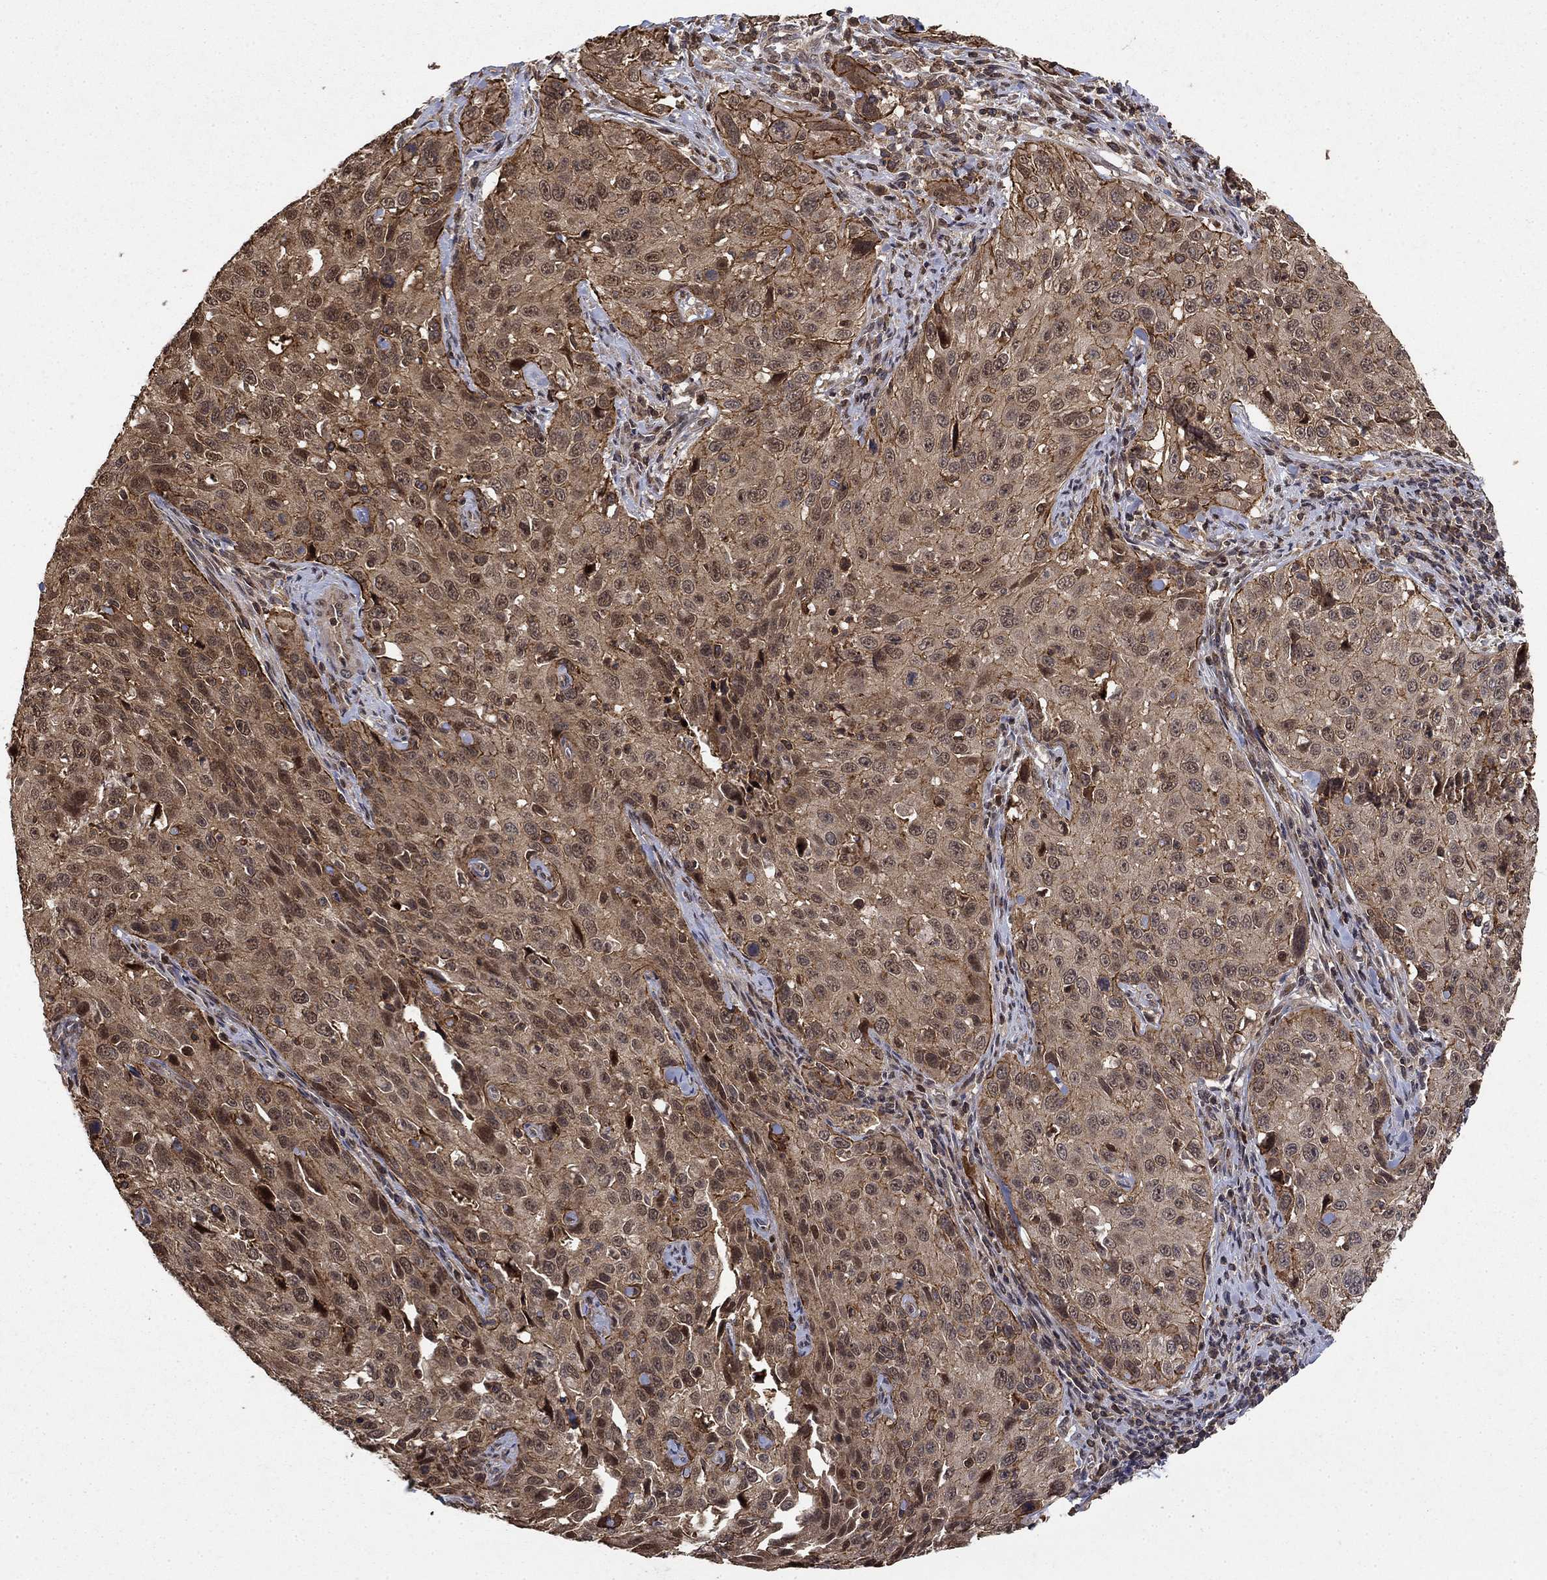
{"staining": {"intensity": "moderate", "quantity": "25%-75%", "location": "cytoplasmic/membranous,nuclear"}, "tissue": "cervical cancer", "cell_type": "Tumor cells", "image_type": "cancer", "snomed": [{"axis": "morphology", "description": "Squamous cell carcinoma, NOS"}, {"axis": "topography", "description": "Cervix"}], "caption": "Immunohistochemical staining of cervical cancer shows moderate cytoplasmic/membranous and nuclear protein staining in about 25%-75% of tumor cells.", "gene": "CCDC66", "patient": {"sex": "female", "age": 26}}